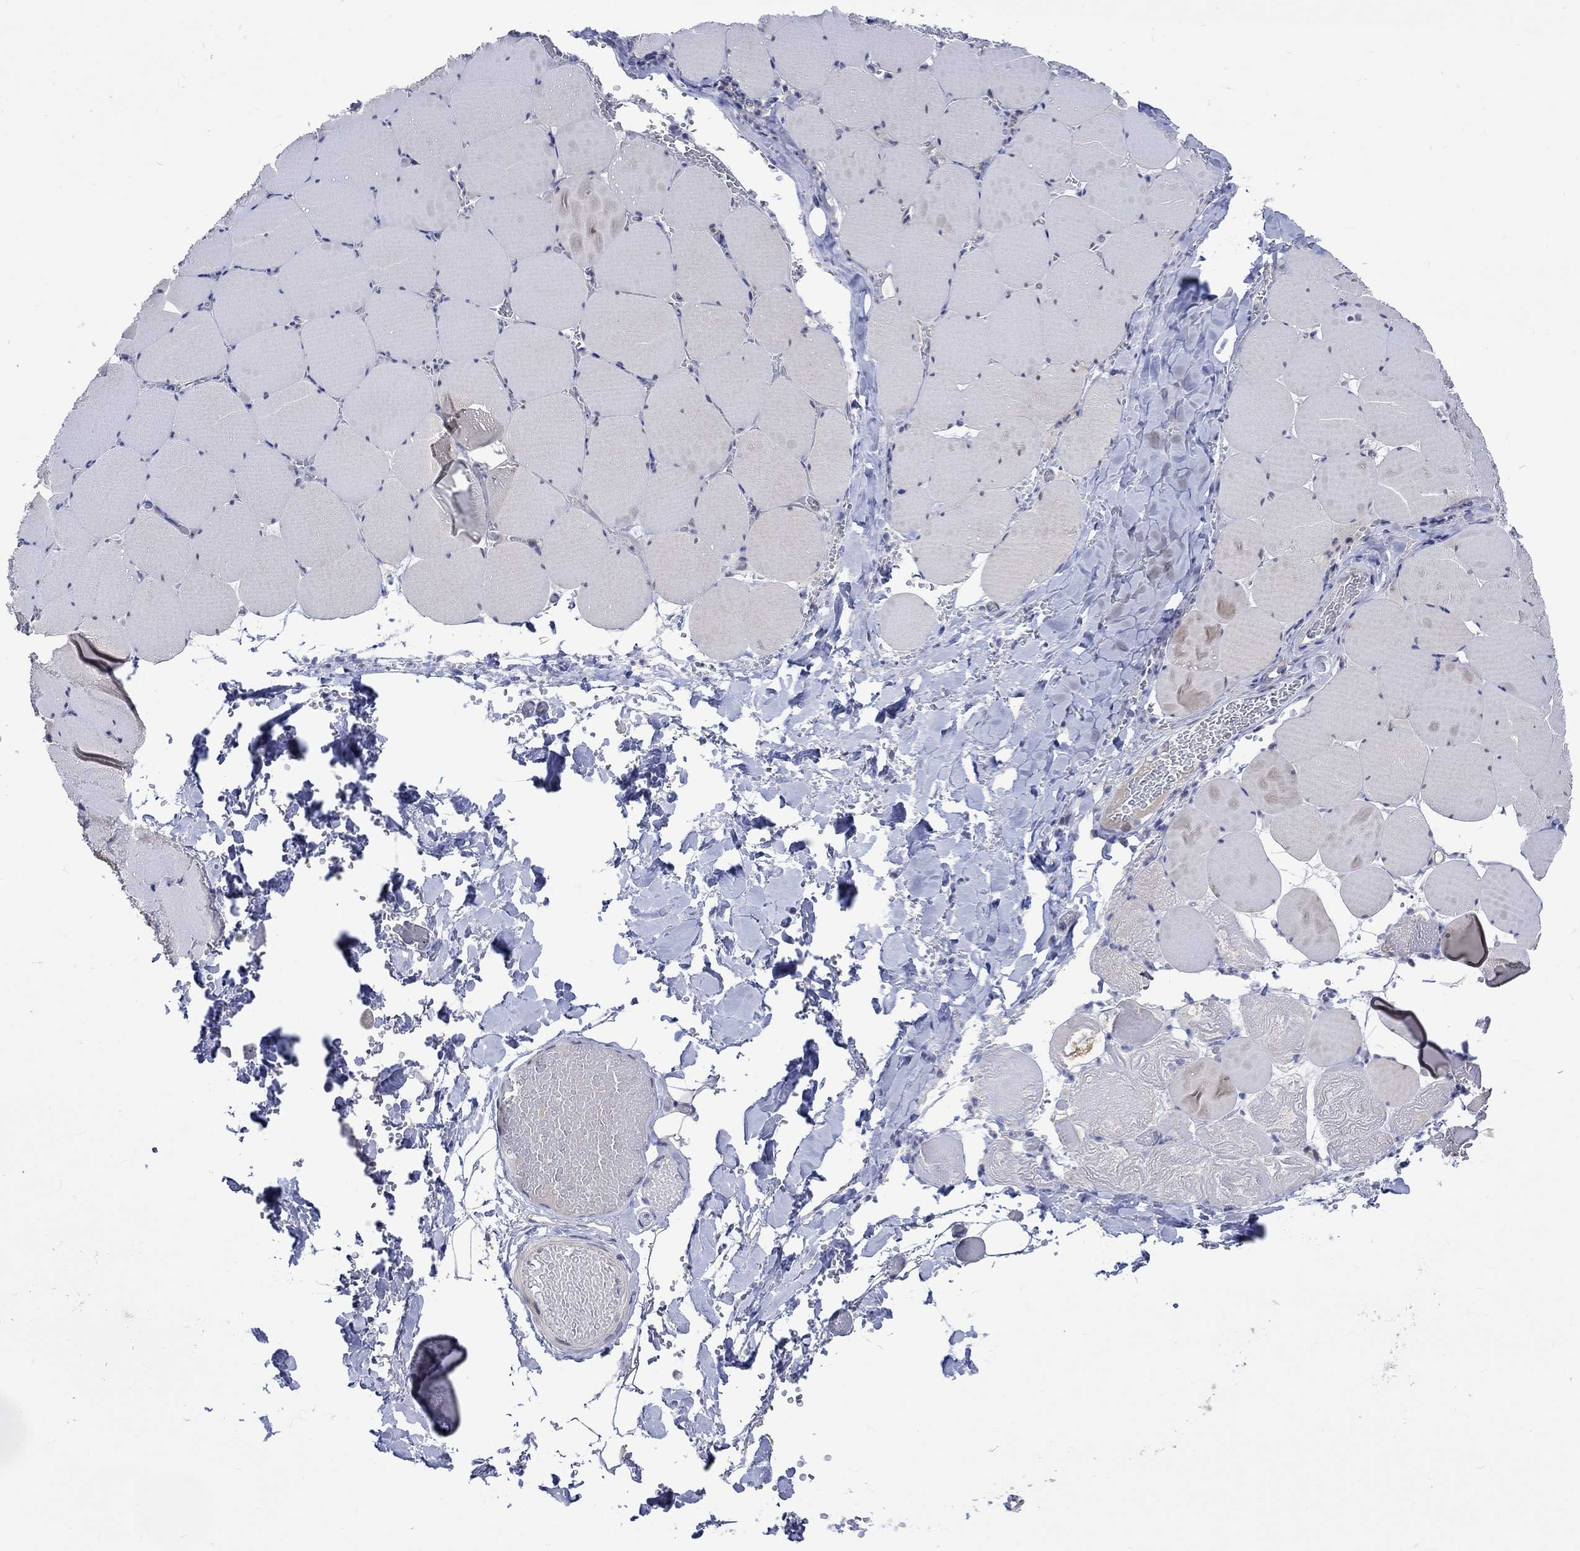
{"staining": {"intensity": "negative", "quantity": "none", "location": "none"}, "tissue": "skeletal muscle", "cell_type": "Myocytes", "image_type": "normal", "snomed": [{"axis": "morphology", "description": "Normal tissue, NOS"}, {"axis": "morphology", "description": "Malignant melanoma, Metastatic site"}, {"axis": "topography", "description": "Skeletal muscle"}], "caption": "Micrograph shows no significant protein expression in myocytes of normal skeletal muscle.", "gene": "E2F8", "patient": {"sex": "male", "age": 50}}